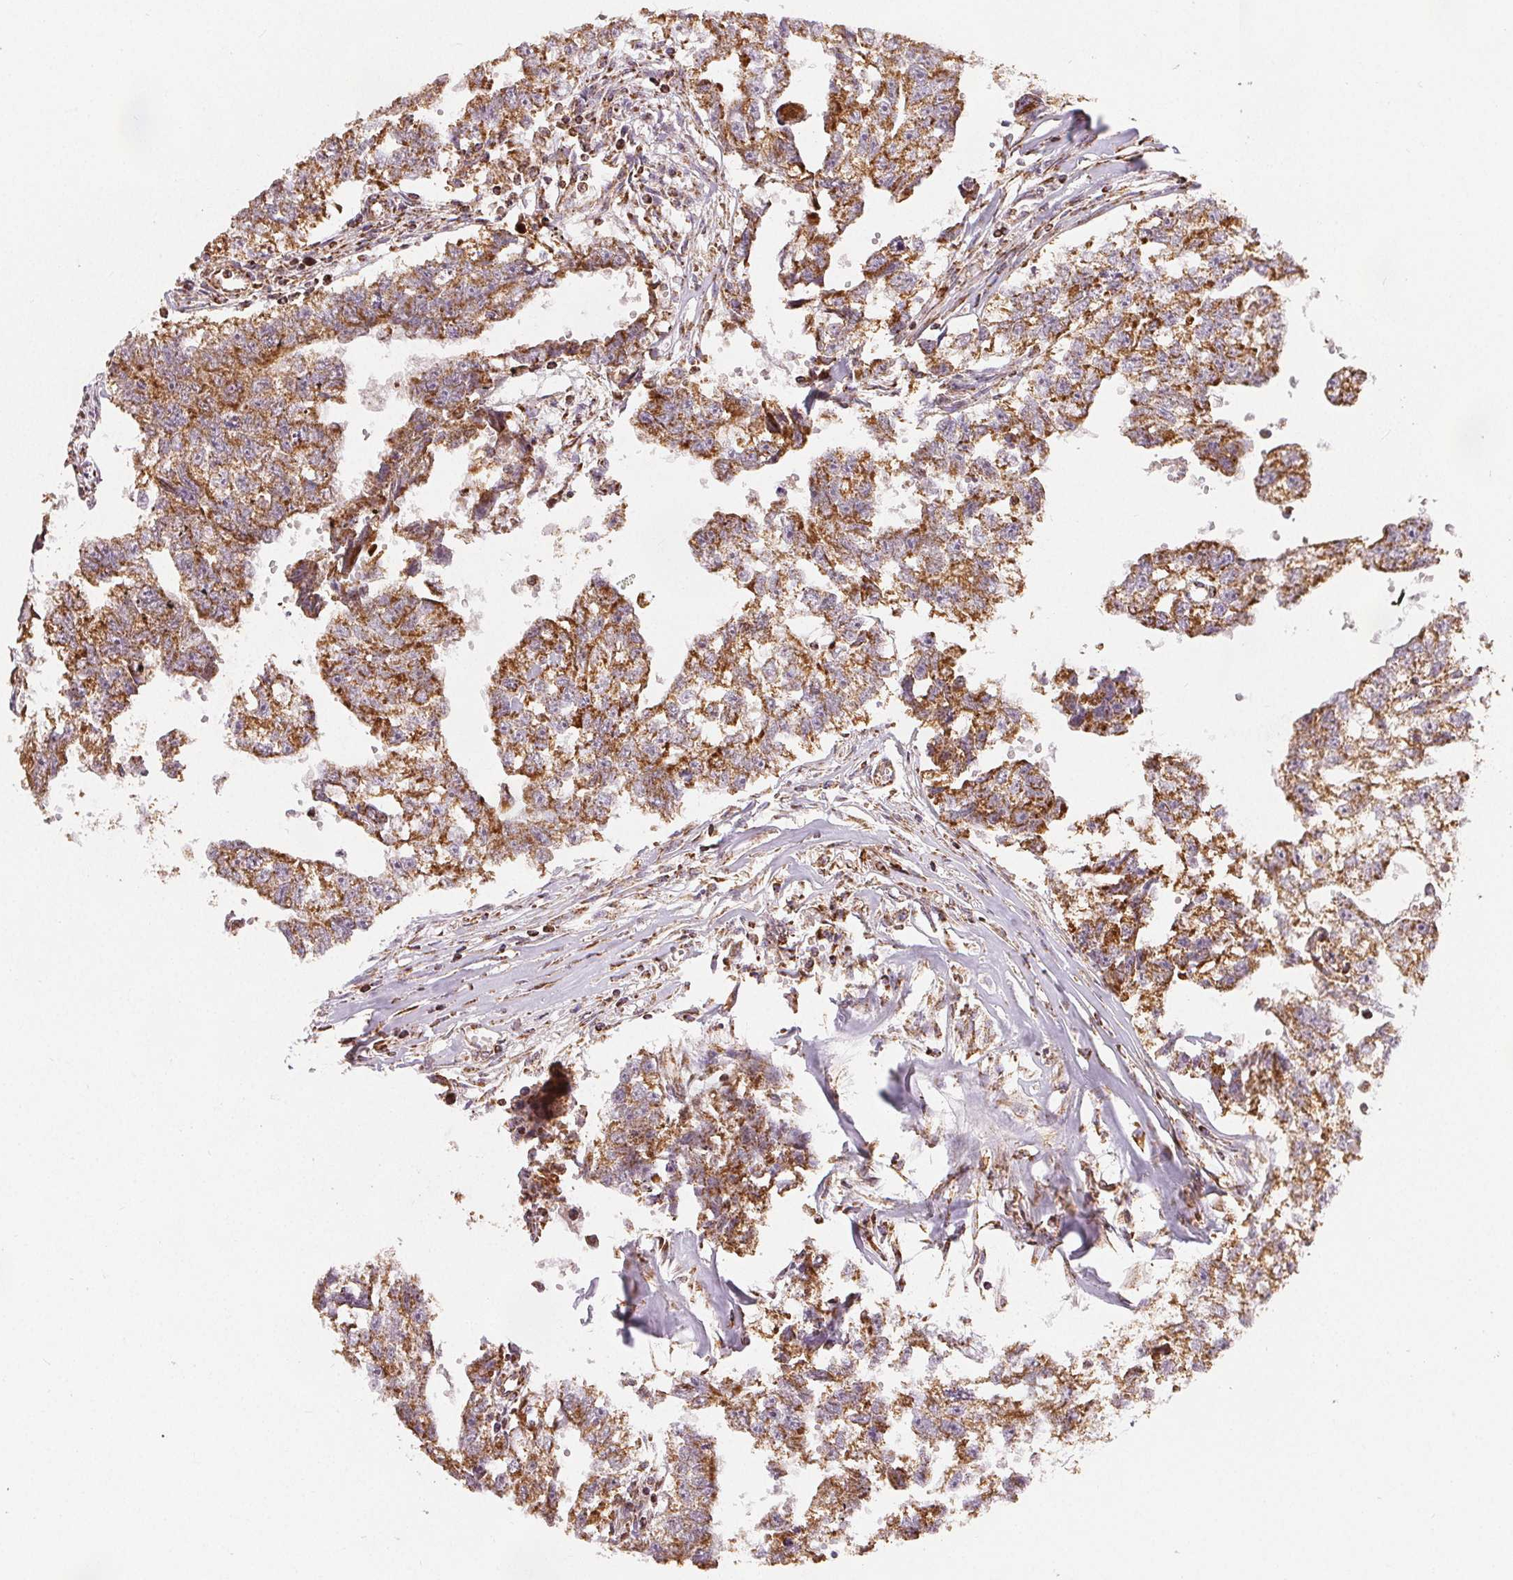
{"staining": {"intensity": "moderate", "quantity": ">75%", "location": "cytoplasmic/membranous"}, "tissue": "testis cancer", "cell_type": "Tumor cells", "image_type": "cancer", "snomed": [{"axis": "morphology", "description": "Carcinoma, Embryonal, NOS"}, {"axis": "morphology", "description": "Teratoma, malignant, NOS"}, {"axis": "topography", "description": "Testis"}], "caption": "Tumor cells show moderate cytoplasmic/membranous expression in approximately >75% of cells in testis cancer (teratoma (malignant)).", "gene": "SDHB", "patient": {"sex": "male", "age": 44}}